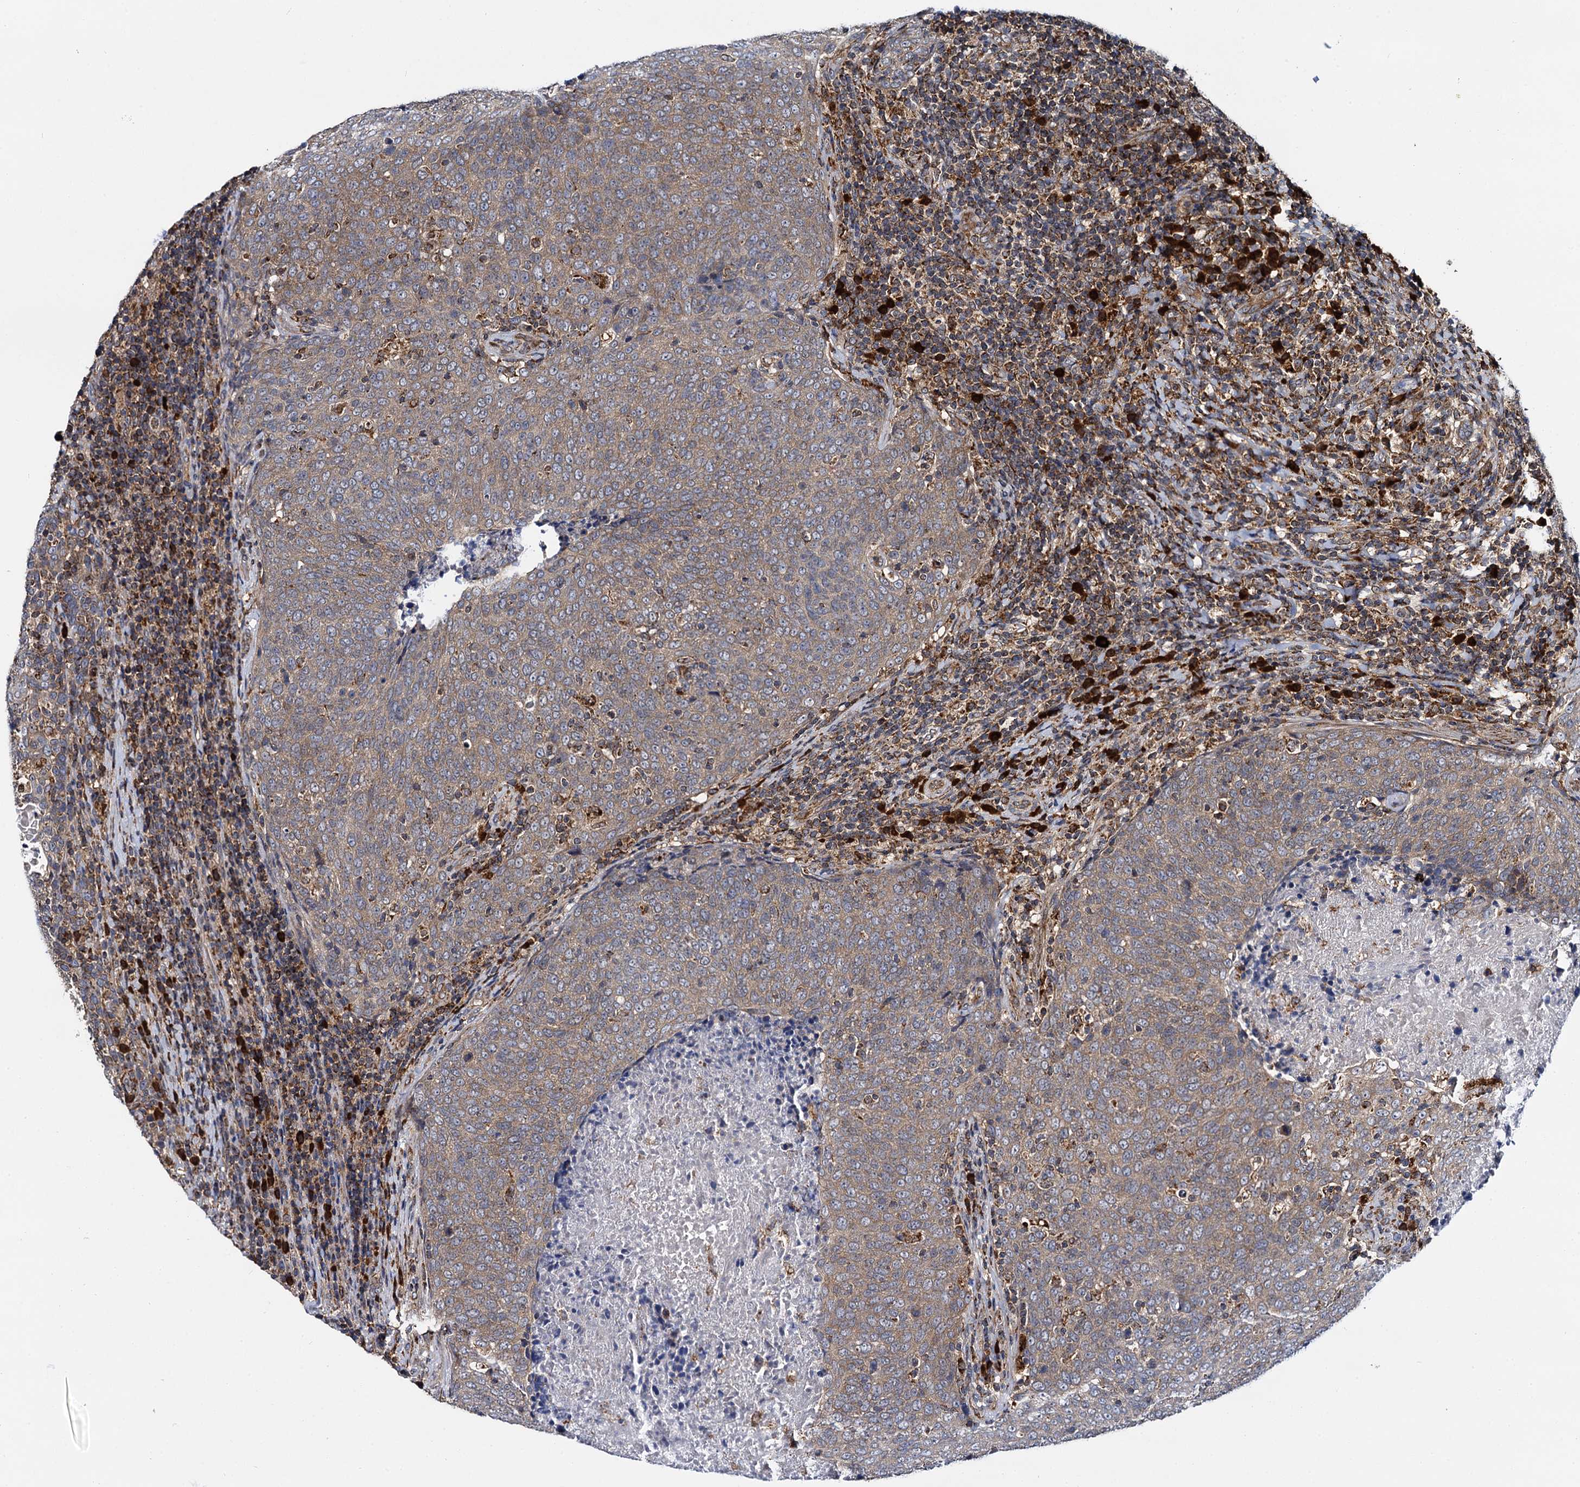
{"staining": {"intensity": "weak", "quantity": ">75%", "location": "cytoplasmic/membranous"}, "tissue": "head and neck cancer", "cell_type": "Tumor cells", "image_type": "cancer", "snomed": [{"axis": "morphology", "description": "Squamous cell carcinoma, NOS"}, {"axis": "morphology", "description": "Squamous cell carcinoma, metastatic, NOS"}, {"axis": "topography", "description": "Lymph node"}, {"axis": "topography", "description": "Head-Neck"}], "caption": "High-magnification brightfield microscopy of head and neck cancer (squamous cell carcinoma) stained with DAB (brown) and counterstained with hematoxylin (blue). tumor cells exhibit weak cytoplasmic/membranous expression is present in about>75% of cells.", "gene": "UFM1", "patient": {"sex": "male", "age": 62}}